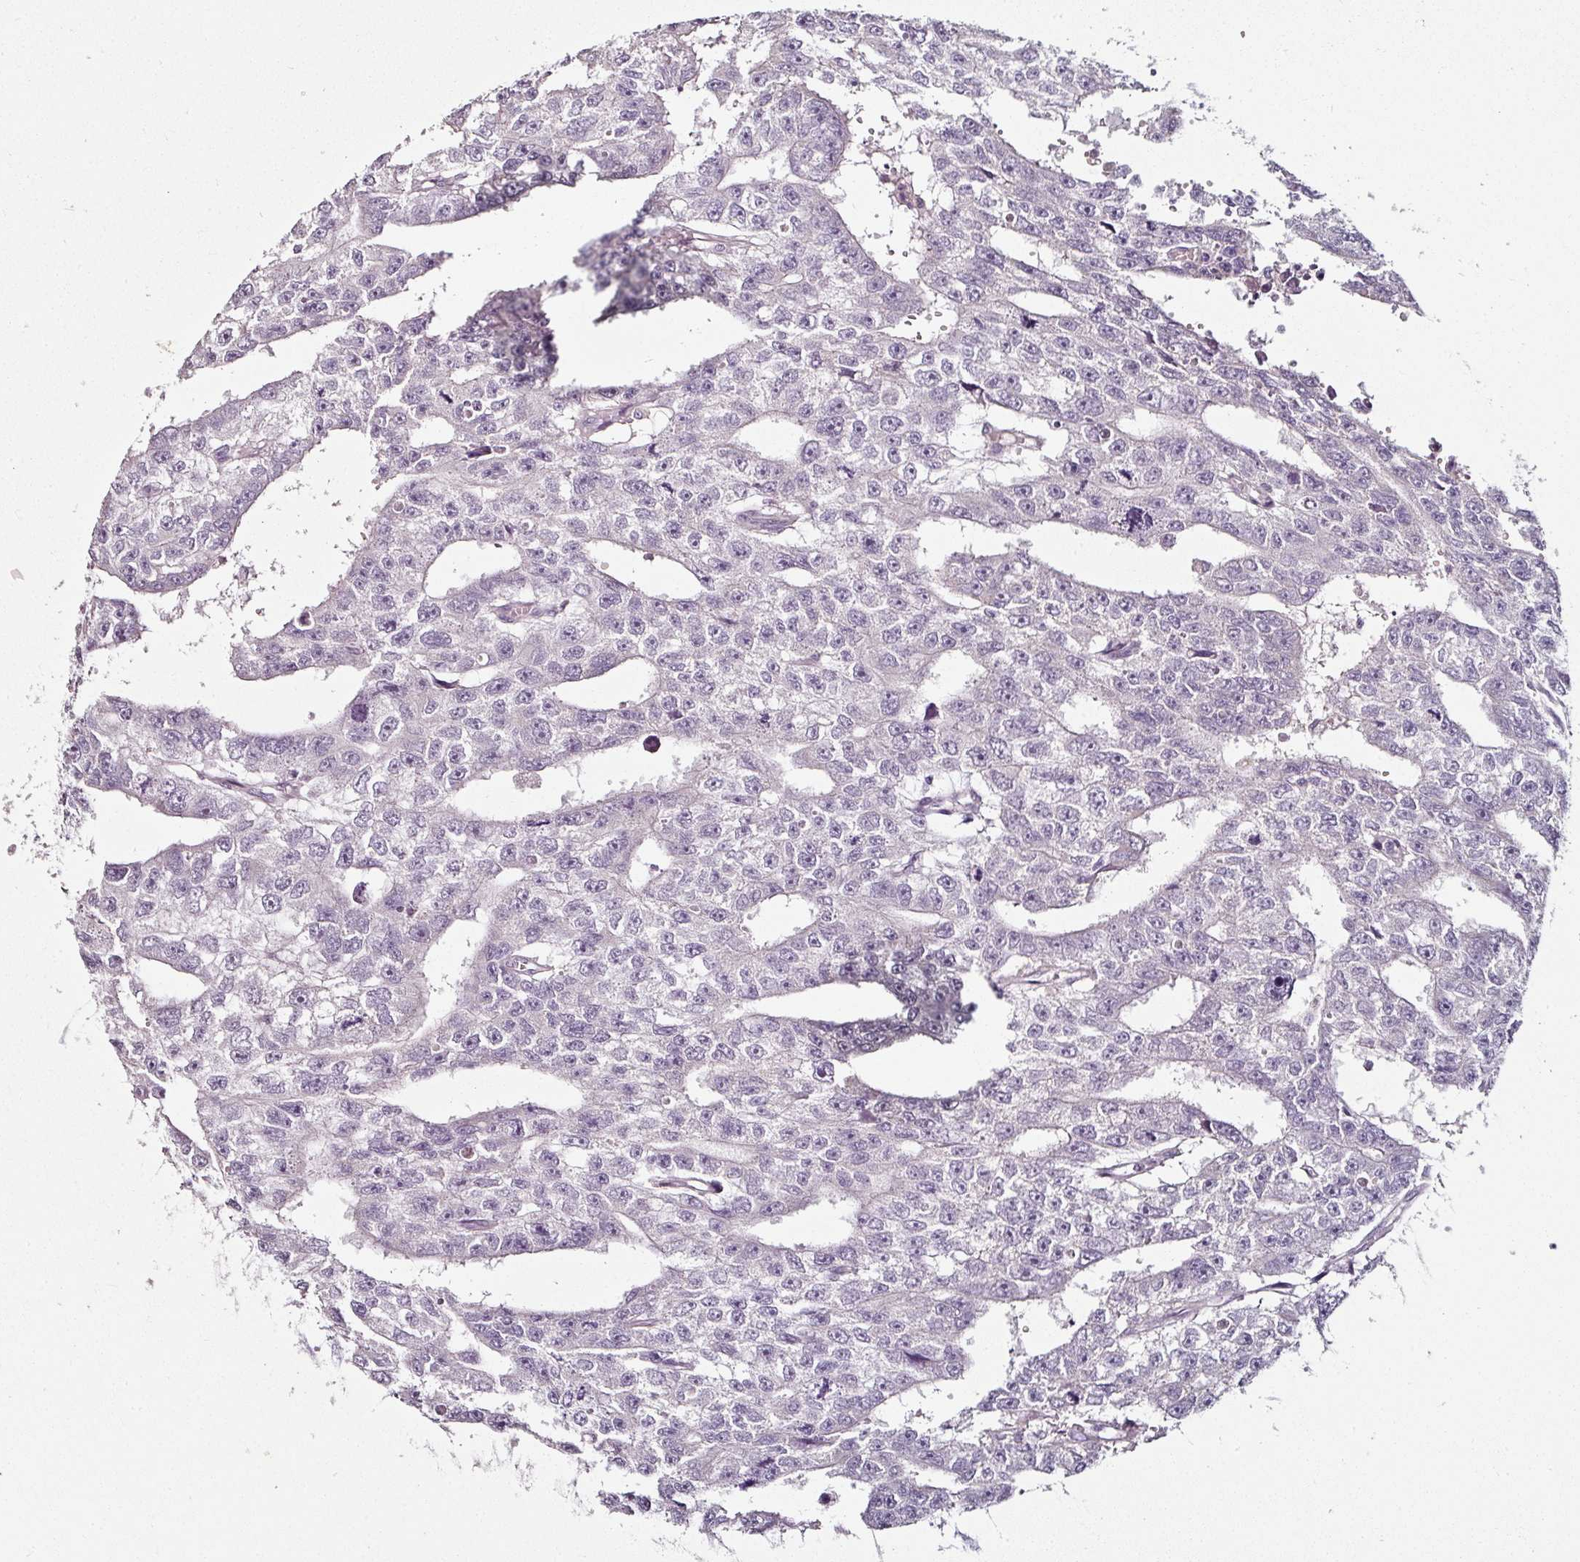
{"staining": {"intensity": "negative", "quantity": "none", "location": "none"}, "tissue": "testis cancer", "cell_type": "Tumor cells", "image_type": "cancer", "snomed": [{"axis": "morphology", "description": "Carcinoma, Embryonal, NOS"}, {"axis": "topography", "description": "Testis"}], "caption": "This is an immunohistochemistry image of human embryonal carcinoma (testis). There is no staining in tumor cells.", "gene": "CAP2", "patient": {"sex": "male", "age": 20}}